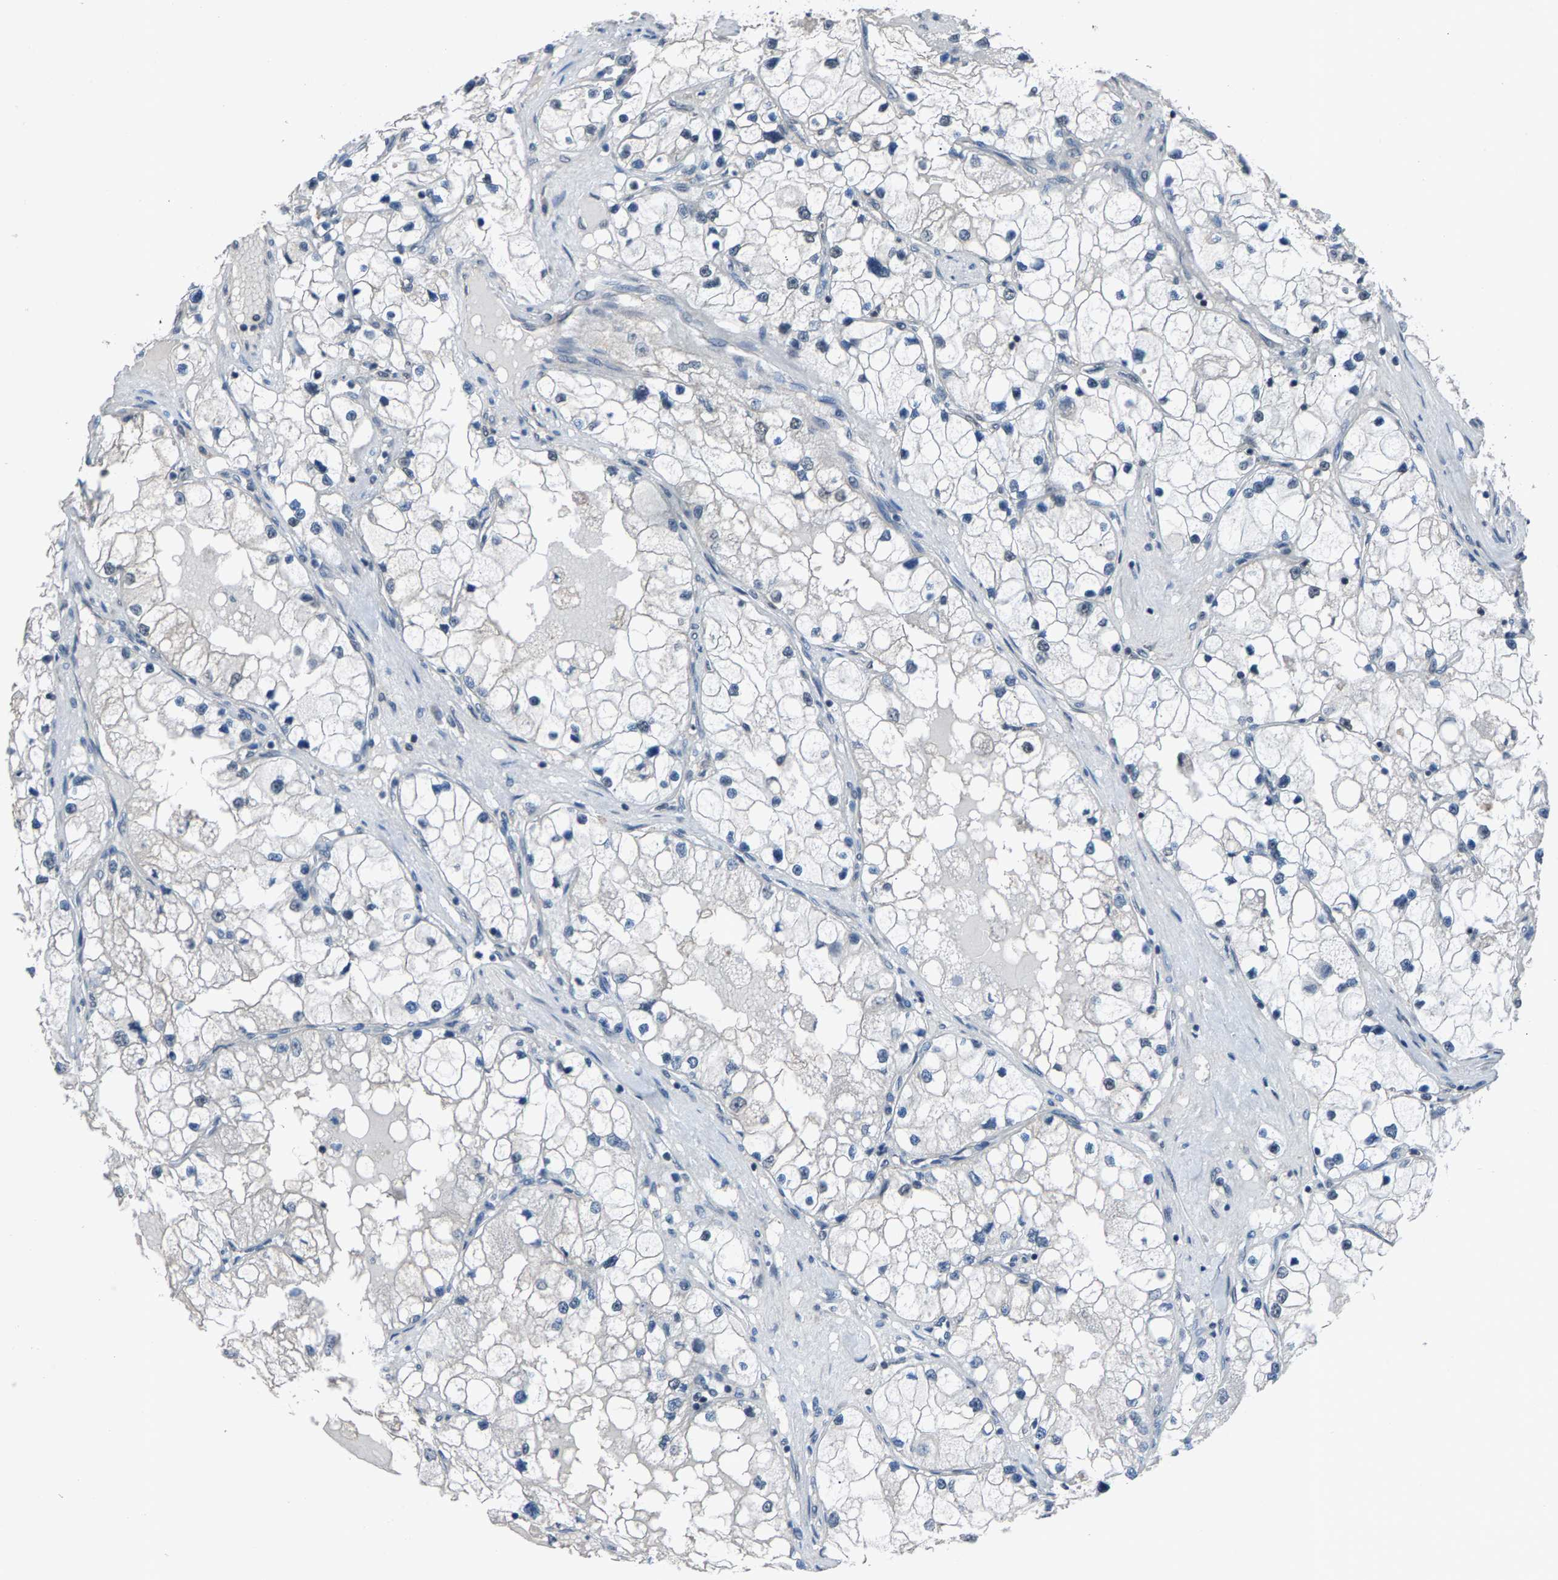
{"staining": {"intensity": "negative", "quantity": "none", "location": "none"}, "tissue": "renal cancer", "cell_type": "Tumor cells", "image_type": "cancer", "snomed": [{"axis": "morphology", "description": "Adenocarcinoma, NOS"}, {"axis": "topography", "description": "Kidney"}], "caption": "The immunohistochemistry photomicrograph has no significant expression in tumor cells of renal adenocarcinoma tissue. Nuclei are stained in blue.", "gene": "ZNF276", "patient": {"sex": "male", "age": 68}}